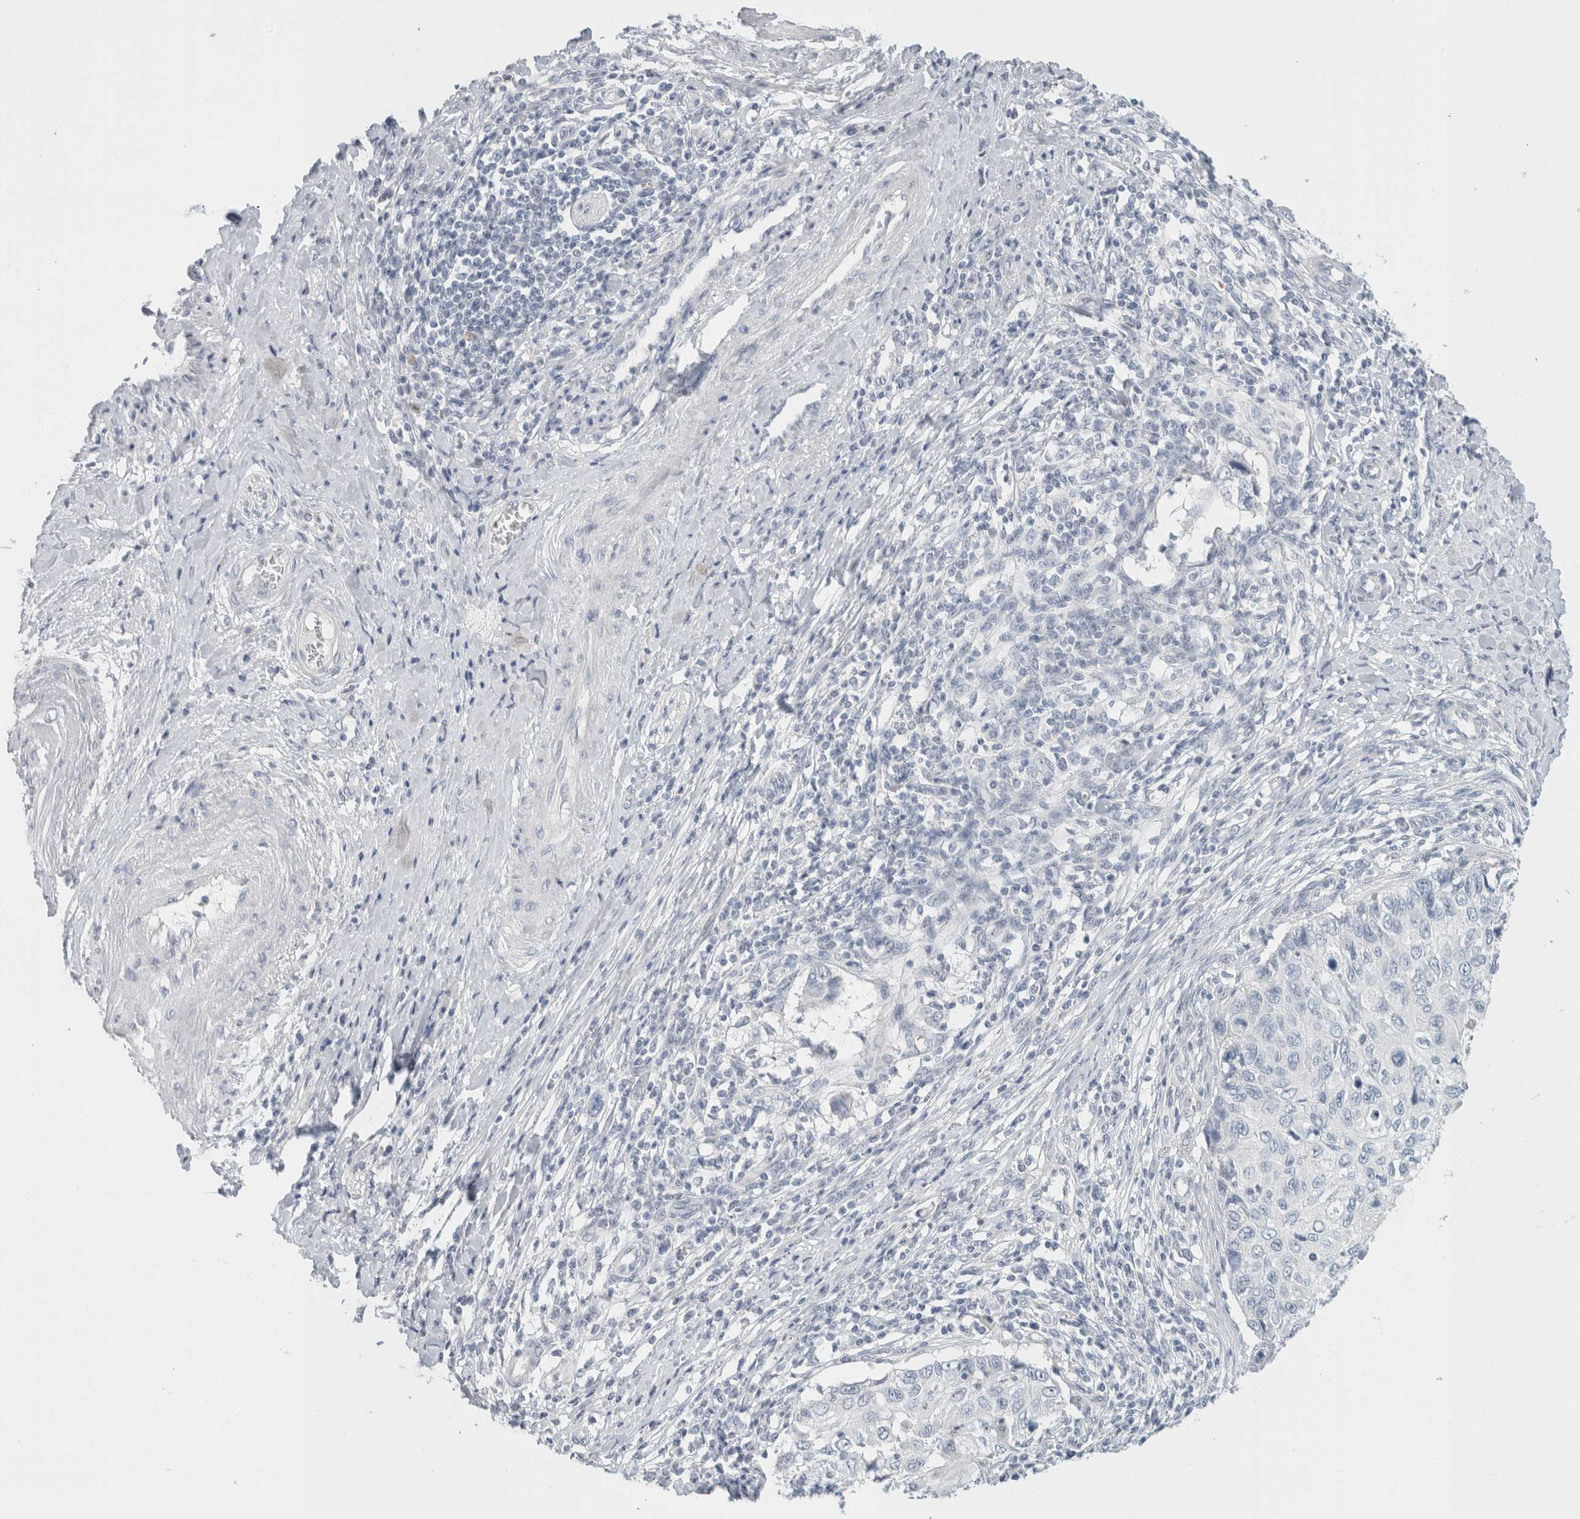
{"staining": {"intensity": "negative", "quantity": "none", "location": "none"}, "tissue": "cervical cancer", "cell_type": "Tumor cells", "image_type": "cancer", "snomed": [{"axis": "morphology", "description": "Squamous cell carcinoma, NOS"}, {"axis": "topography", "description": "Cervix"}], "caption": "Squamous cell carcinoma (cervical) was stained to show a protein in brown. There is no significant positivity in tumor cells.", "gene": "FMR1NB", "patient": {"sex": "female", "age": 70}}